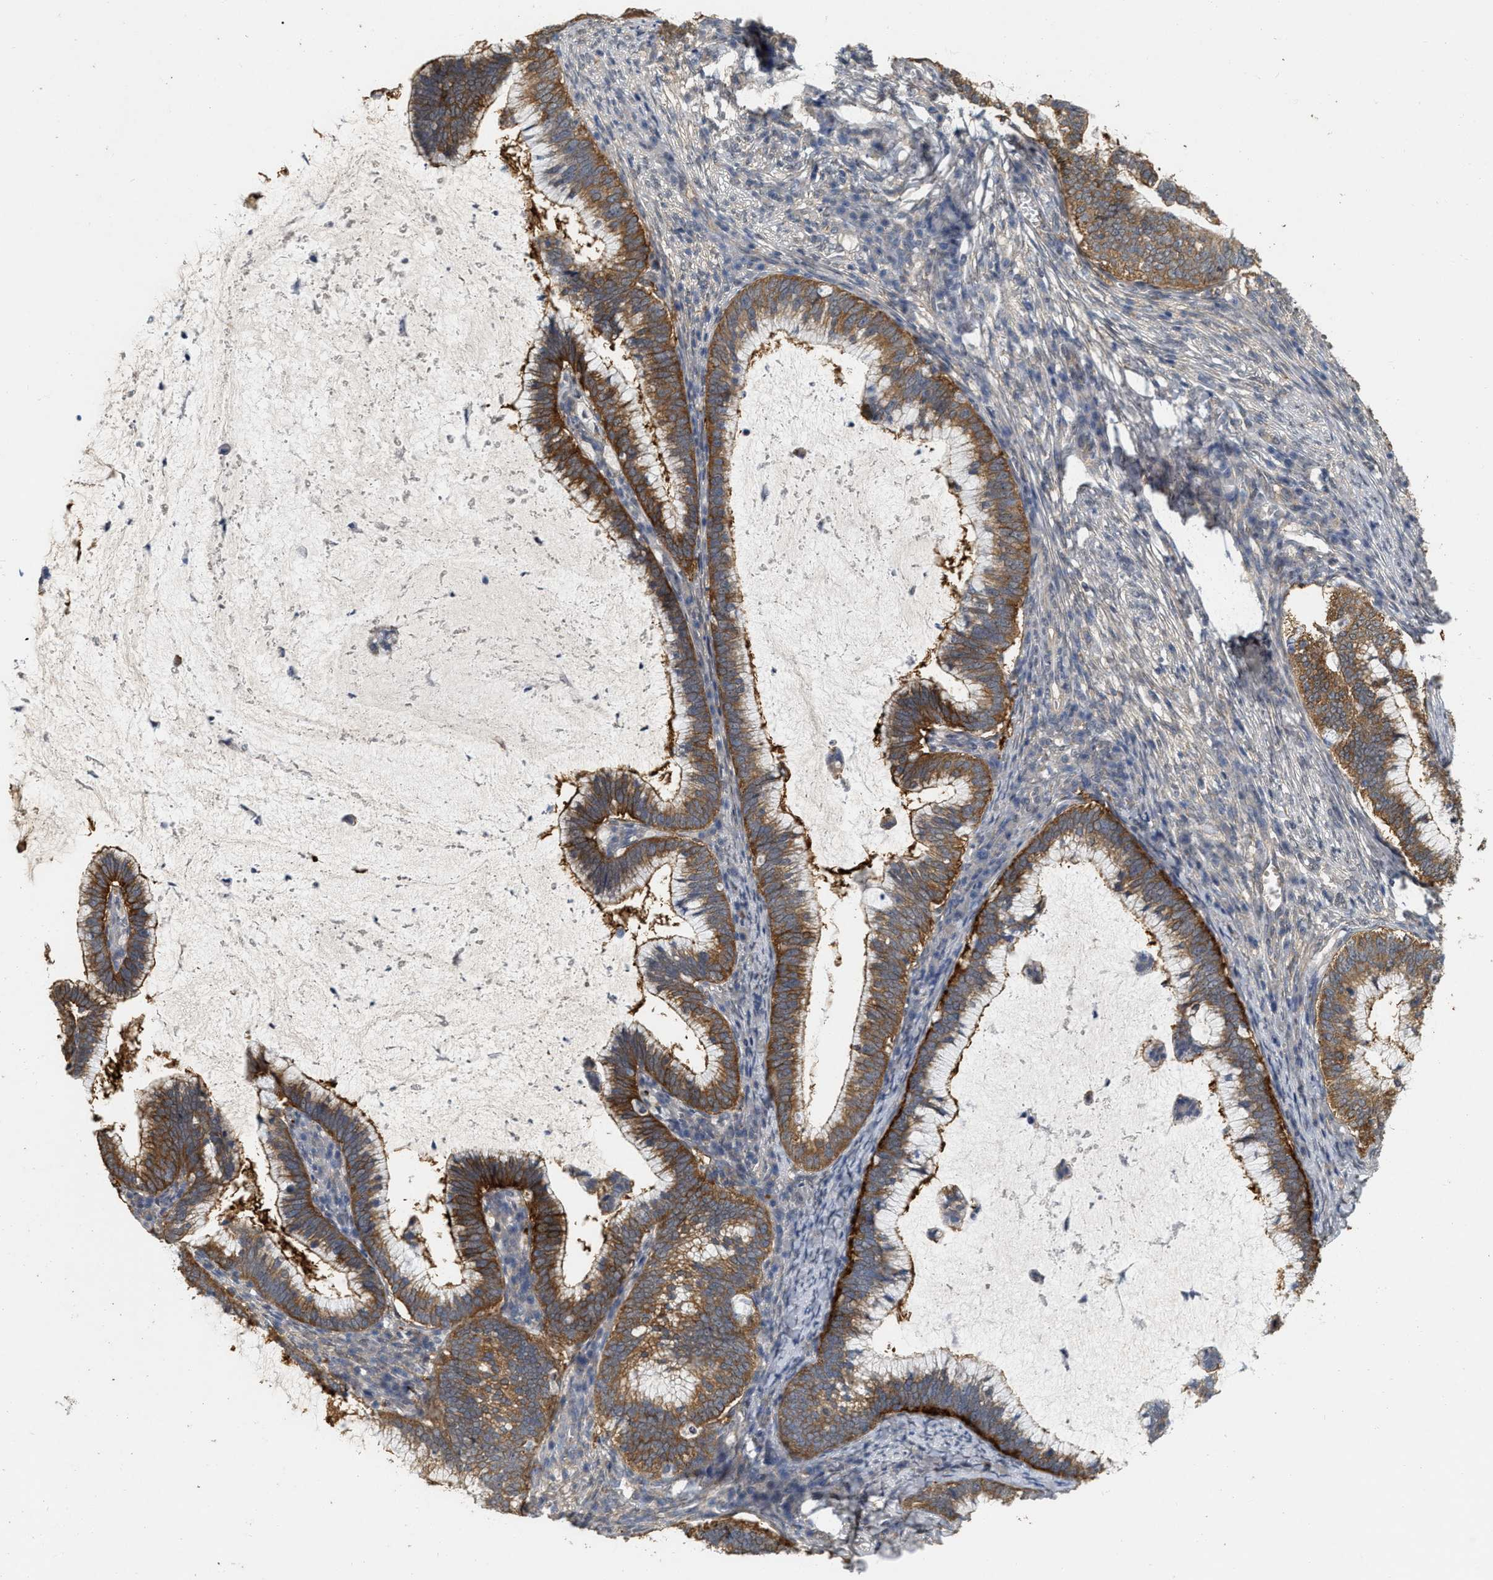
{"staining": {"intensity": "moderate", "quantity": ">75%", "location": "cytoplasmic/membranous"}, "tissue": "cervical cancer", "cell_type": "Tumor cells", "image_type": "cancer", "snomed": [{"axis": "morphology", "description": "Adenocarcinoma, NOS"}, {"axis": "topography", "description": "Cervix"}], "caption": "This is an image of immunohistochemistry staining of cervical cancer, which shows moderate expression in the cytoplasmic/membranous of tumor cells.", "gene": "RUVBL1", "patient": {"sex": "female", "age": 36}}